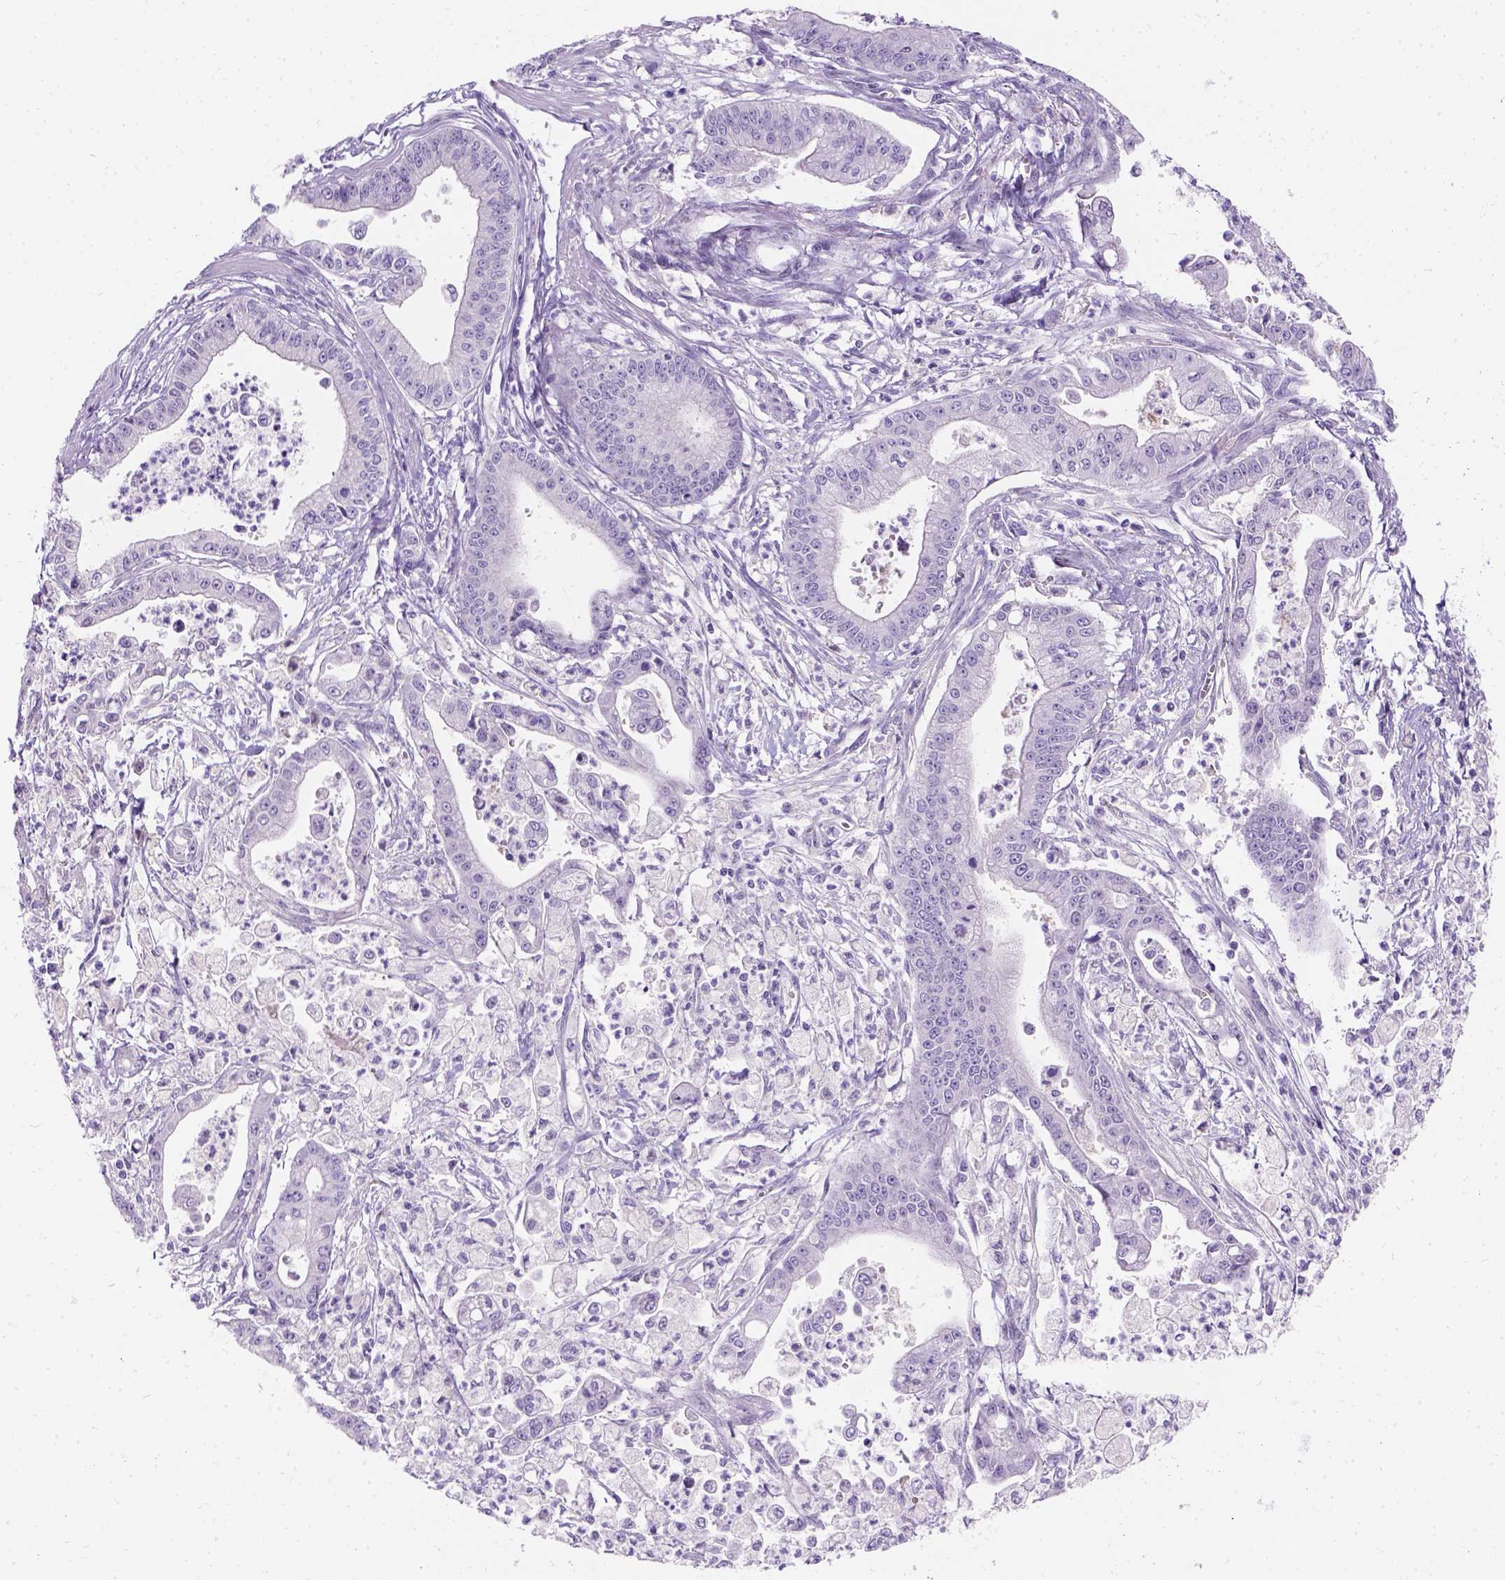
{"staining": {"intensity": "negative", "quantity": "none", "location": "none"}, "tissue": "pancreatic cancer", "cell_type": "Tumor cells", "image_type": "cancer", "snomed": [{"axis": "morphology", "description": "Adenocarcinoma, NOS"}, {"axis": "topography", "description": "Pancreas"}], "caption": "This is an IHC image of human adenocarcinoma (pancreatic). There is no positivity in tumor cells.", "gene": "C20orf144", "patient": {"sex": "female", "age": 65}}